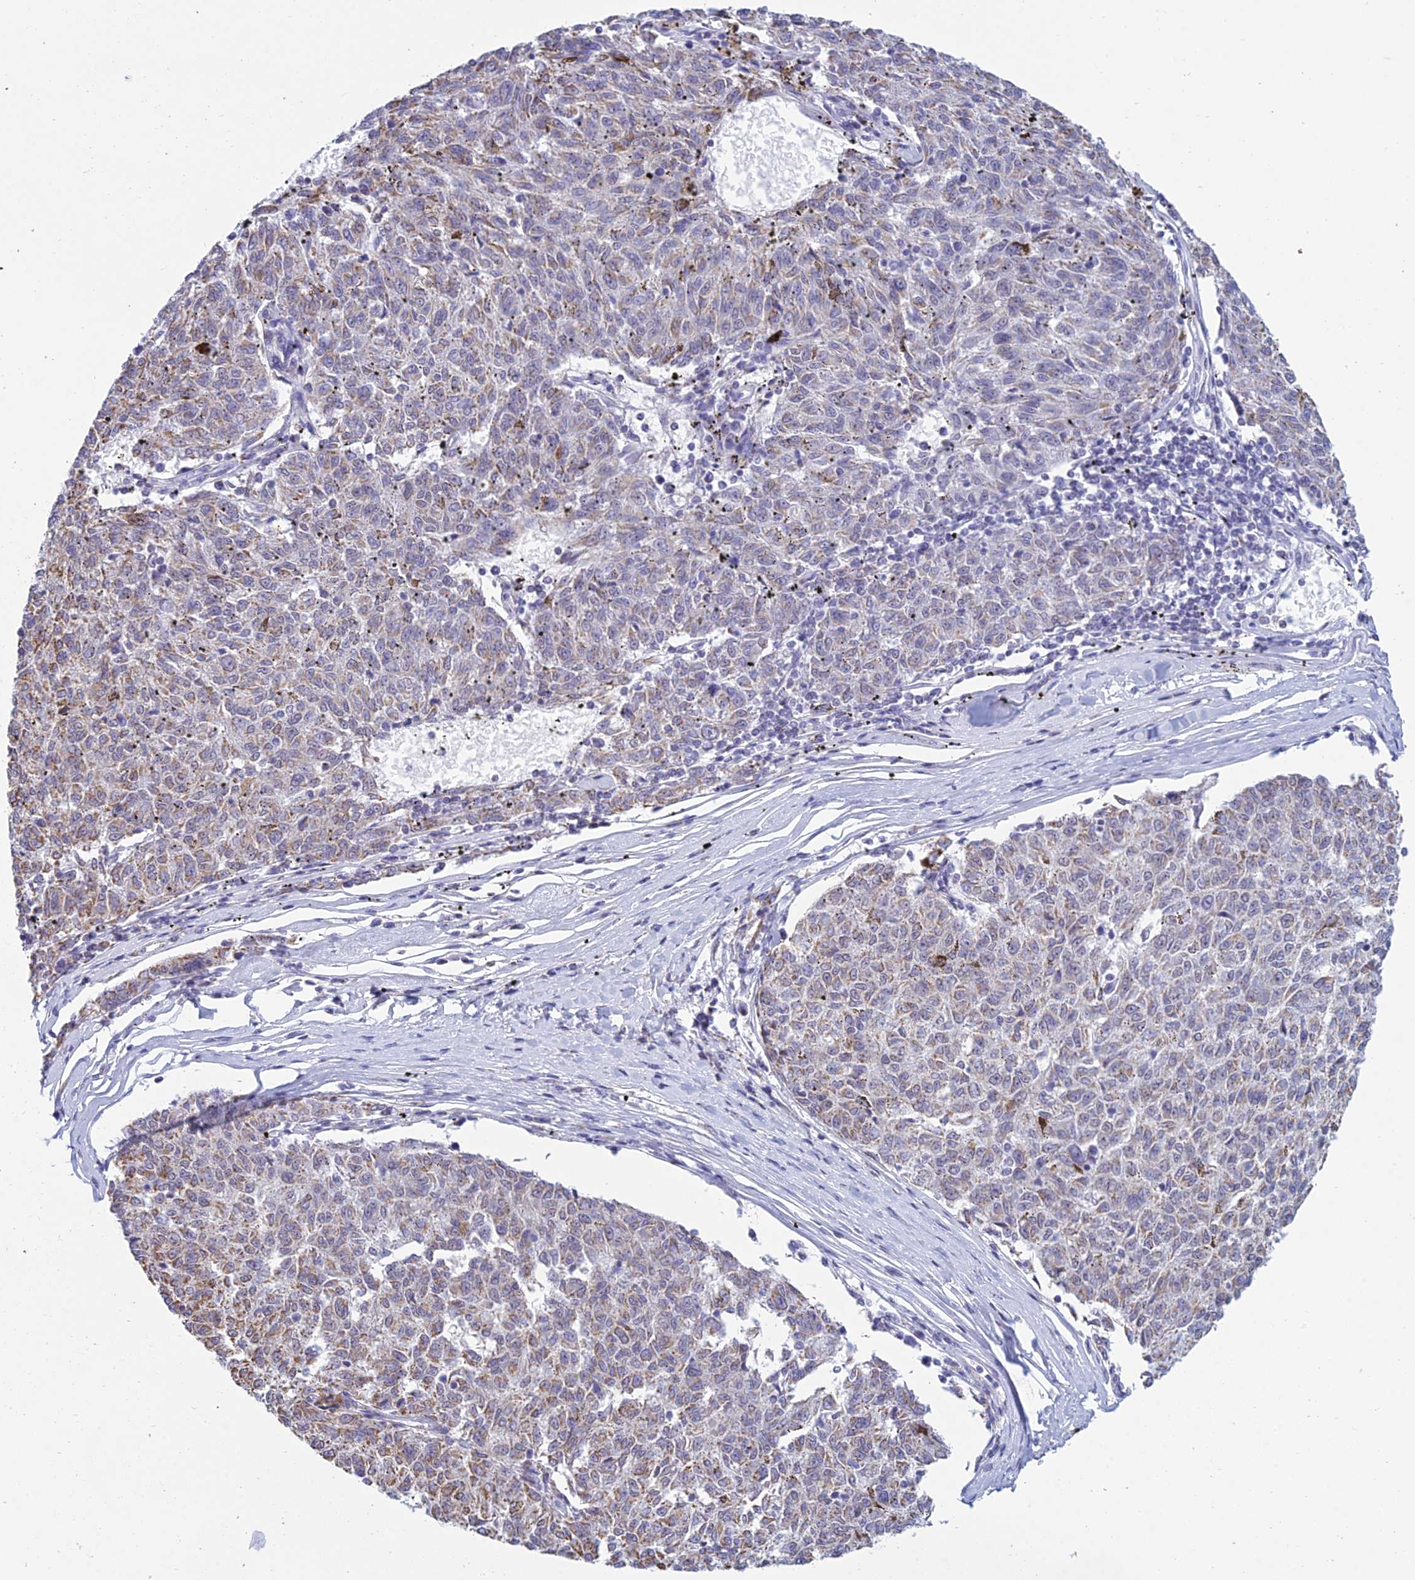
{"staining": {"intensity": "weak", "quantity": "25%-75%", "location": "cytoplasmic/membranous"}, "tissue": "melanoma", "cell_type": "Tumor cells", "image_type": "cancer", "snomed": [{"axis": "morphology", "description": "Malignant melanoma, NOS"}, {"axis": "topography", "description": "Skin"}], "caption": "Weak cytoplasmic/membranous expression is identified in about 25%-75% of tumor cells in melanoma. The staining was performed using DAB, with brown indicating positive protein expression. Nuclei are stained blue with hematoxylin.", "gene": "KLF14", "patient": {"sex": "female", "age": 72}}